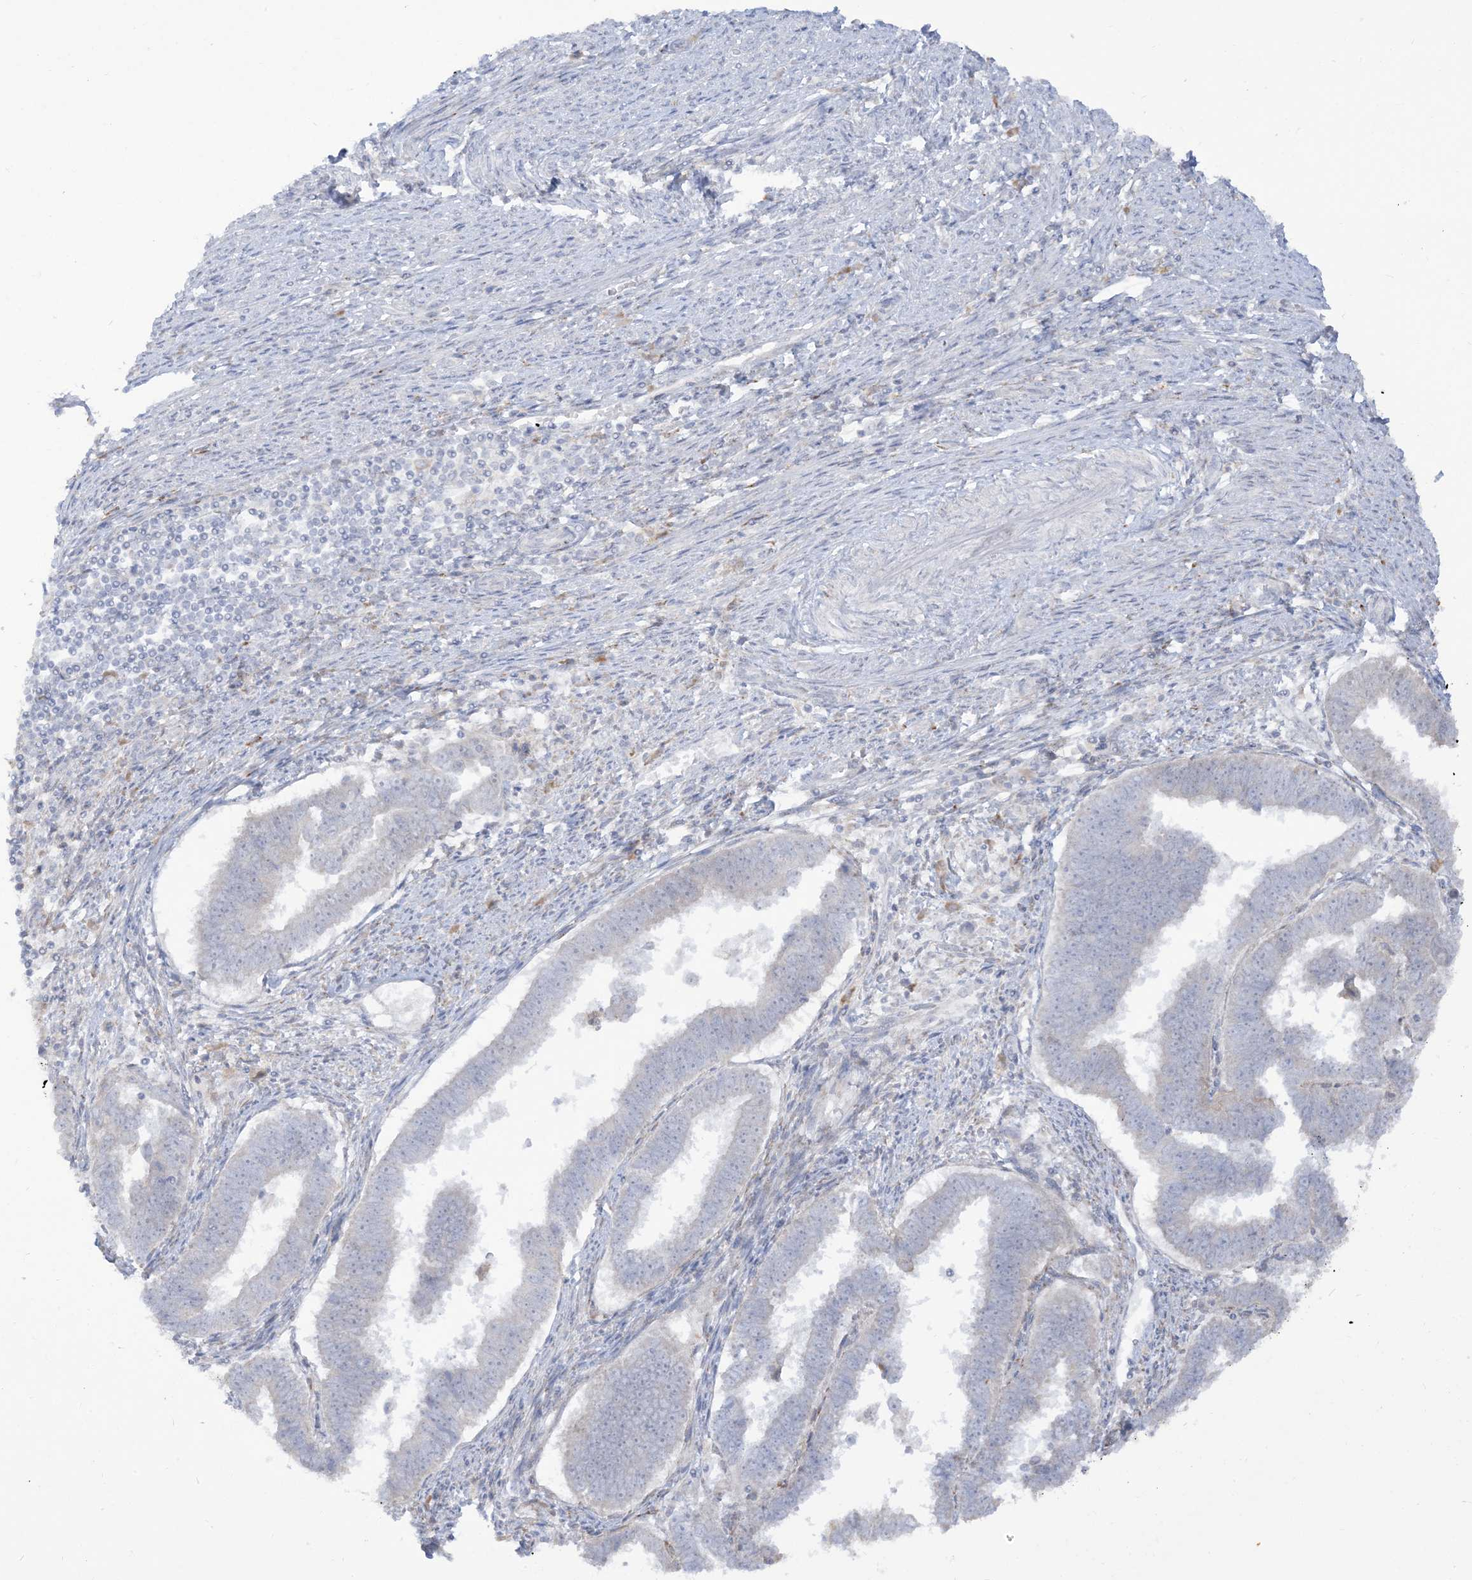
{"staining": {"intensity": "negative", "quantity": "none", "location": "none"}, "tissue": "endometrial cancer", "cell_type": "Tumor cells", "image_type": "cancer", "snomed": [{"axis": "morphology", "description": "Adenocarcinoma, NOS"}, {"axis": "topography", "description": "Endometrium"}], "caption": "DAB (3,3'-diaminobenzidine) immunohistochemical staining of adenocarcinoma (endometrial) demonstrates no significant positivity in tumor cells.", "gene": "LOXL3", "patient": {"sex": "female", "age": 75}}